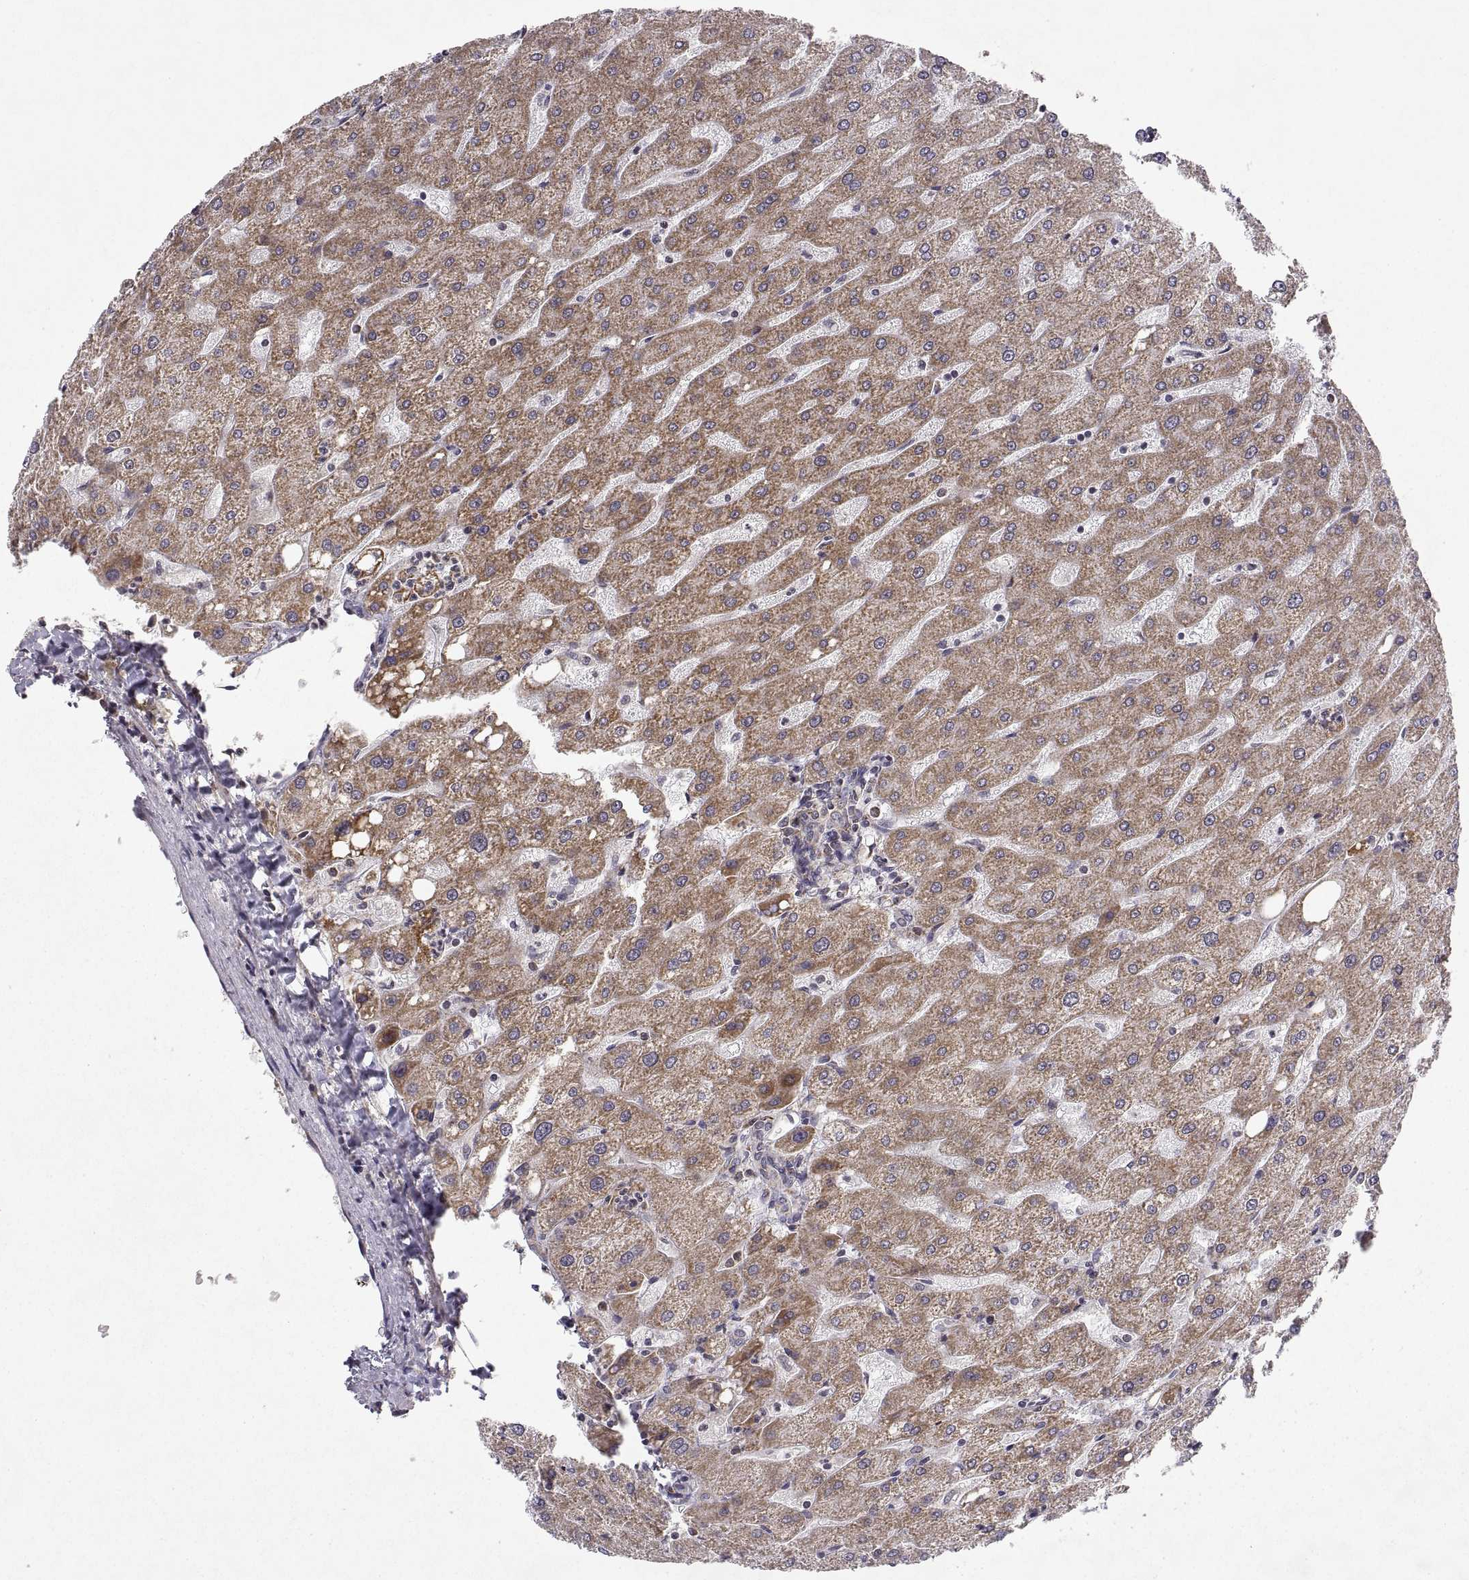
{"staining": {"intensity": "negative", "quantity": "none", "location": "none"}, "tissue": "liver", "cell_type": "Cholangiocytes", "image_type": "normal", "snomed": [{"axis": "morphology", "description": "Normal tissue, NOS"}, {"axis": "topography", "description": "Liver"}], "caption": "This micrograph is of normal liver stained with immunohistochemistry to label a protein in brown with the nuclei are counter-stained blue. There is no expression in cholangiocytes.", "gene": "MANBAL", "patient": {"sex": "male", "age": 67}}